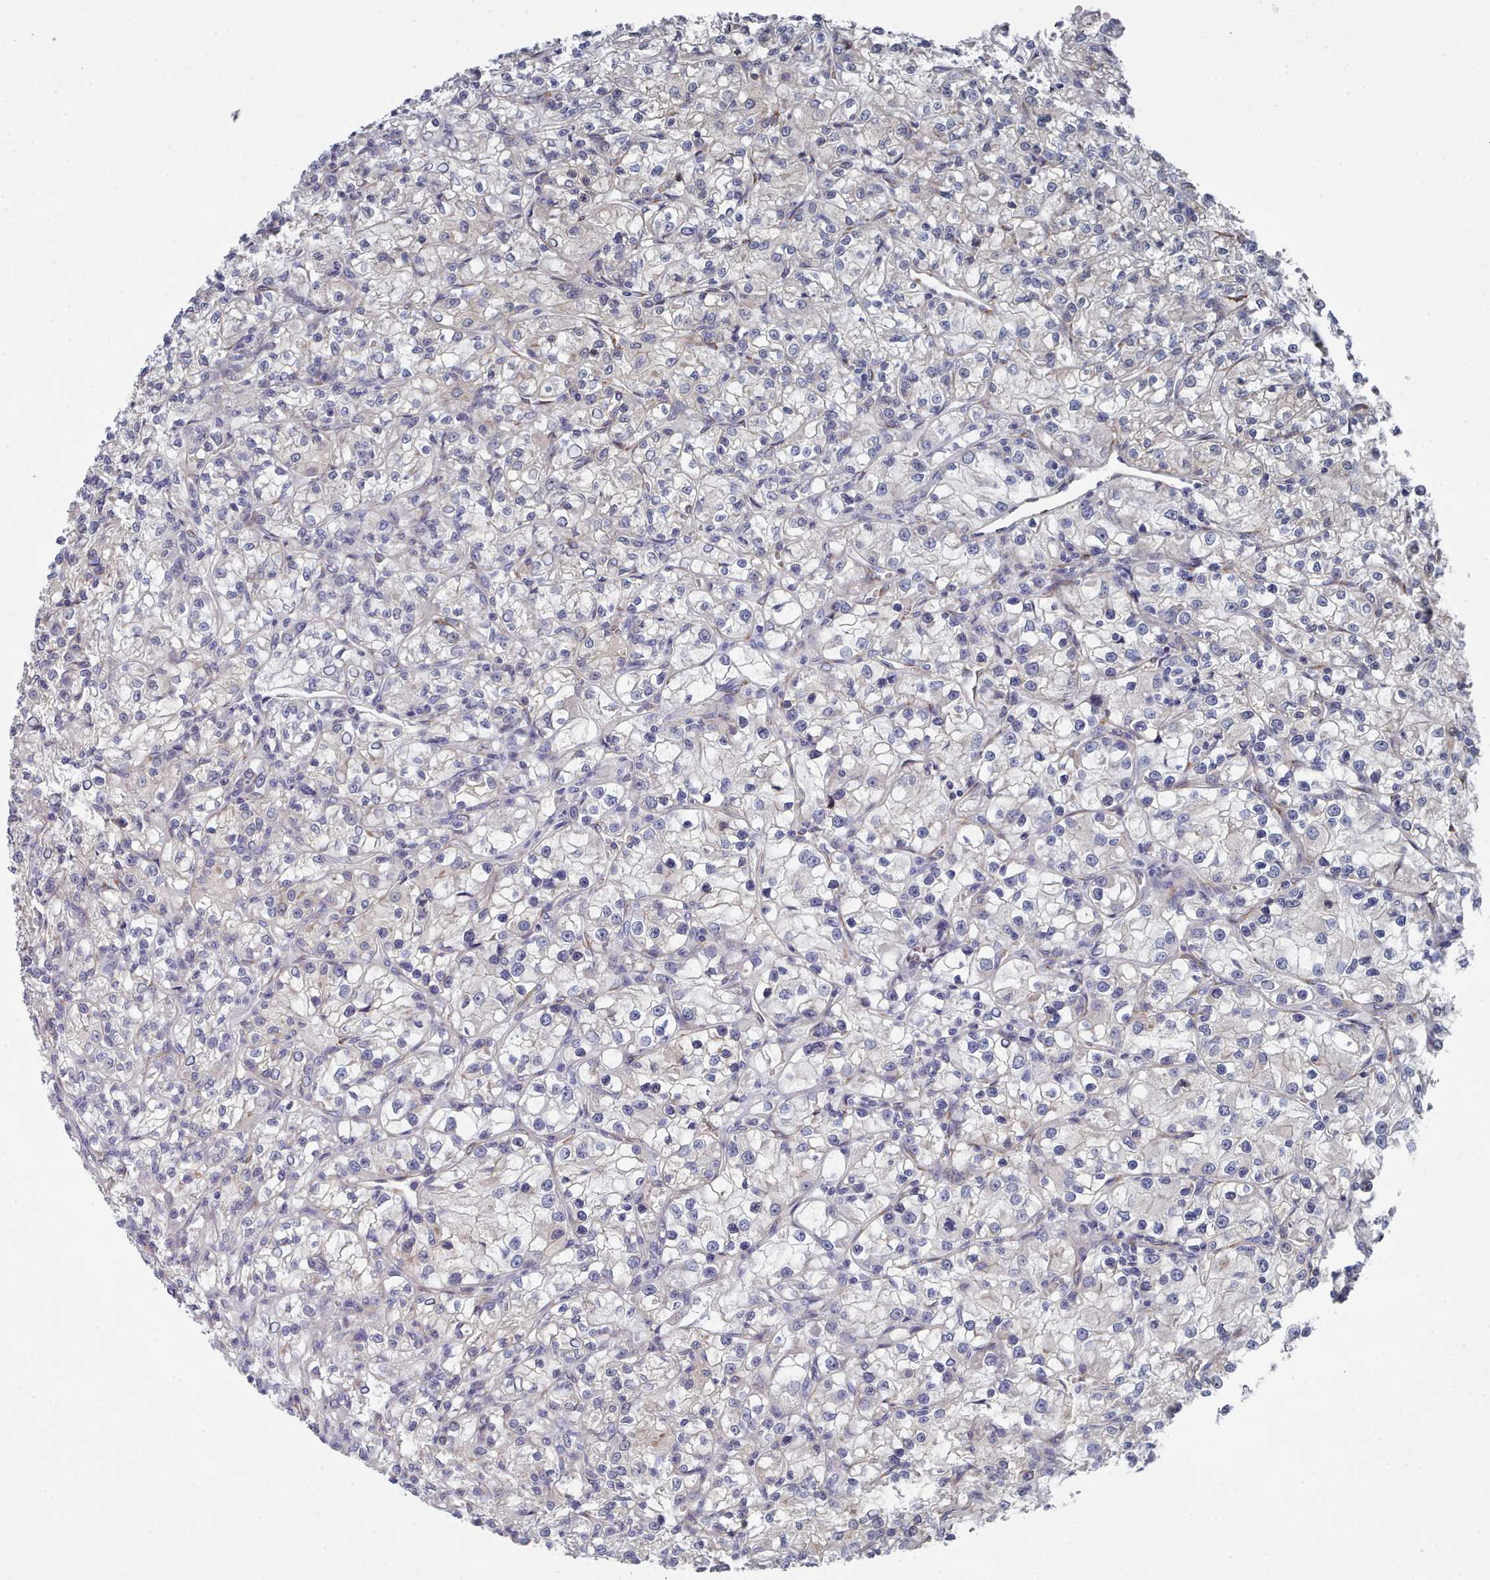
{"staining": {"intensity": "negative", "quantity": "none", "location": "none"}, "tissue": "renal cancer", "cell_type": "Tumor cells", "image_type": "cancer", "snomed": [{"axis": "morphology", "description": "Adenocarcinoma, NOS"}, {"axis": "topography", "description": "Kidney"}], "caption": "Immunohistochemistry (IHC) photomicrograph of neoplastic tissue: renal cancer (adenocarcinoma) stained with DAB (3,3'-diaminobenzidine) exhibits no significant protein expression in tumor cells.", "gene": "PDE4C", "patient": {"sex": "female", "age": 59}}